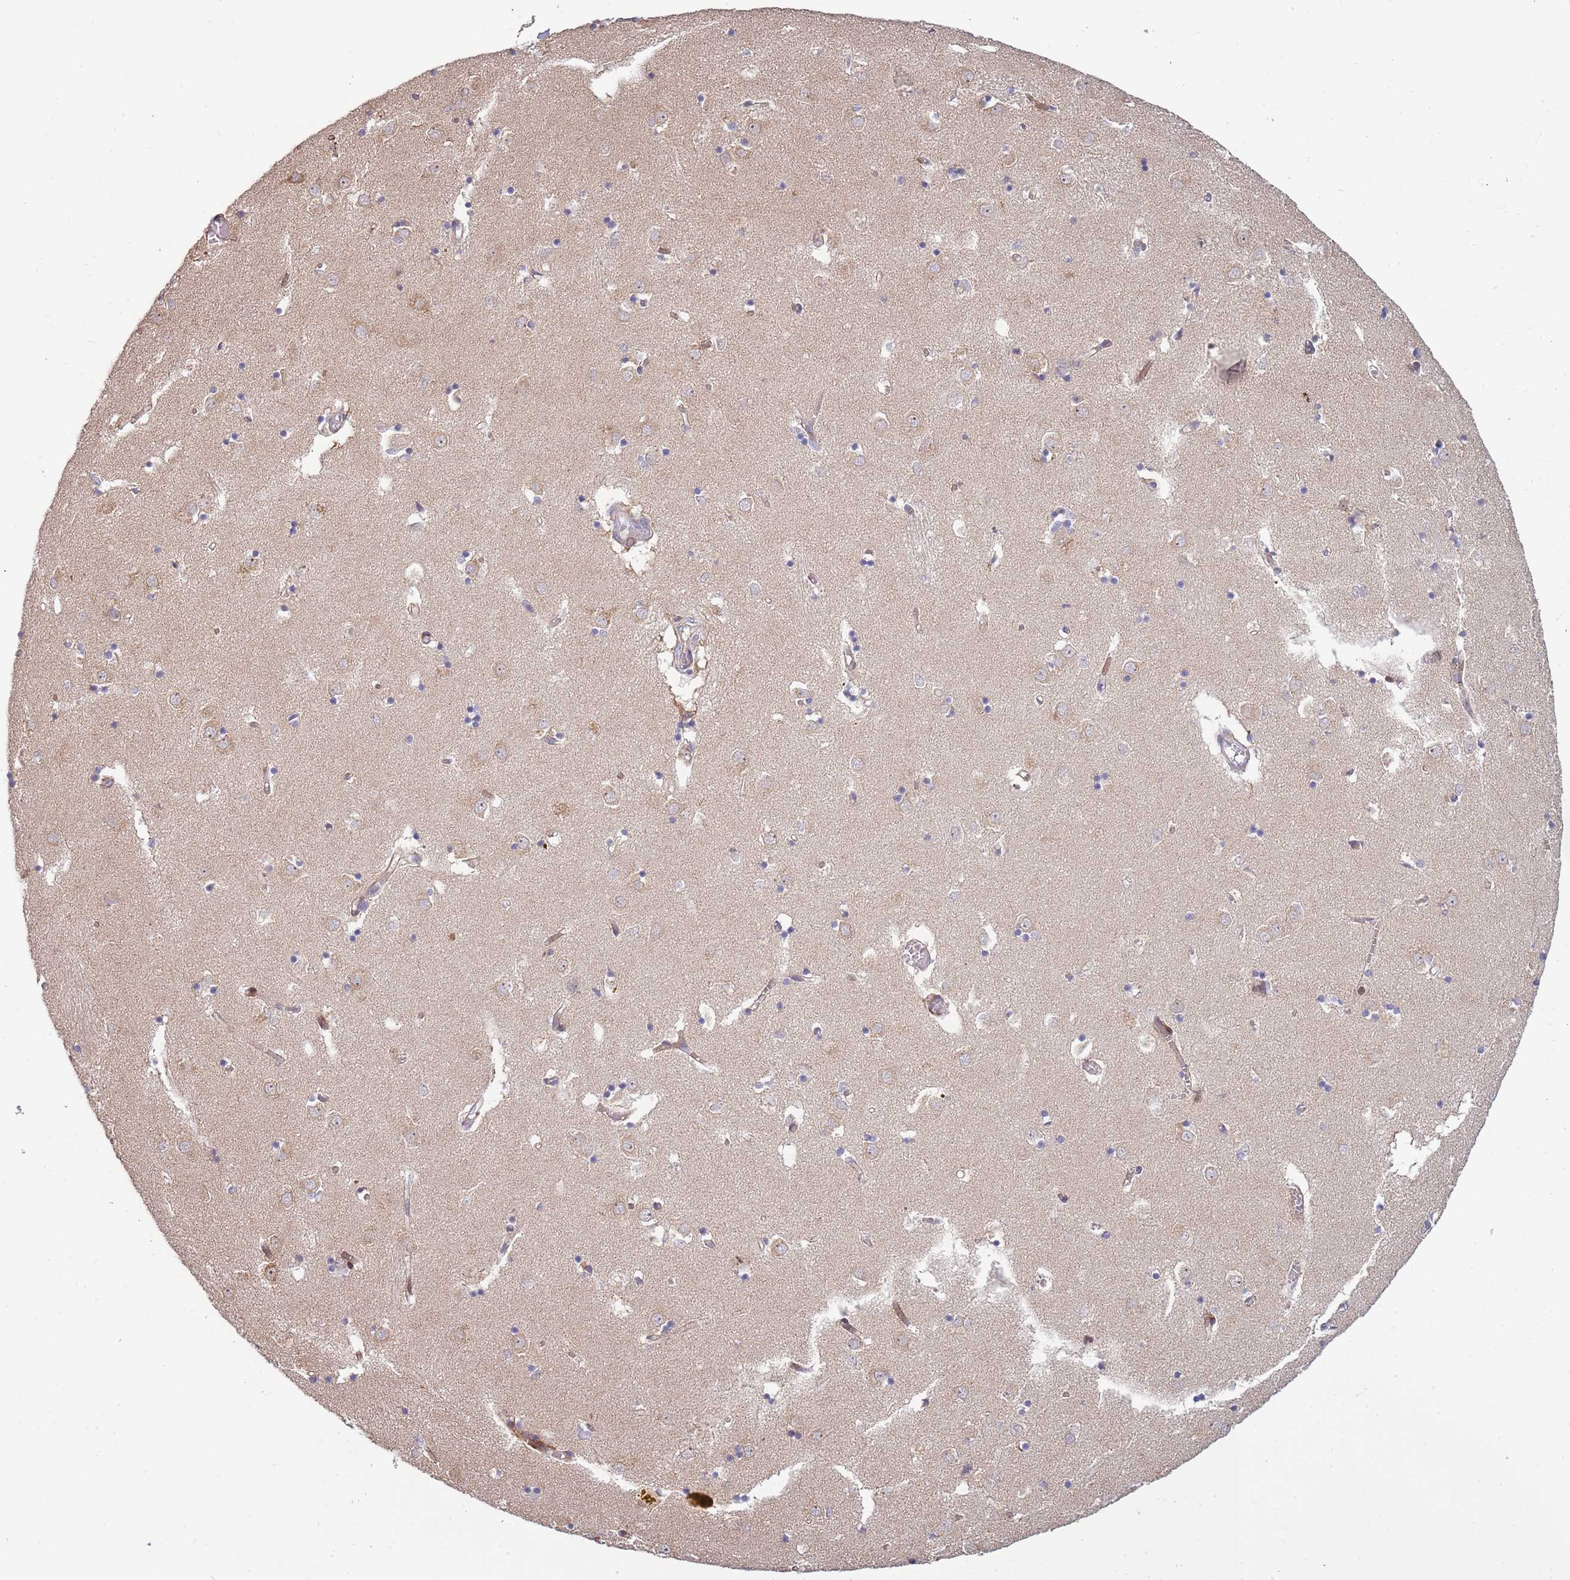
{"staining": {"intensity": "weak", "quantity": "<25%", "location": "cytoplasmic/membranous,nuclear"}, "tissue": "caudate", "cell_type": "Glial cells", "image_type": "normal", "snomed": [{"axis": "morphology", "description": "Normal tissue, NOS"}, {"axis": "topography", "description": "Lateral ventricle wall"}], "caption": "Immunohistochemical staining of benign human caudate reveals no significant staining in glial cells.", "gene": "SYNDIG1L", "patient": {"sex": "male", "age": 70}}